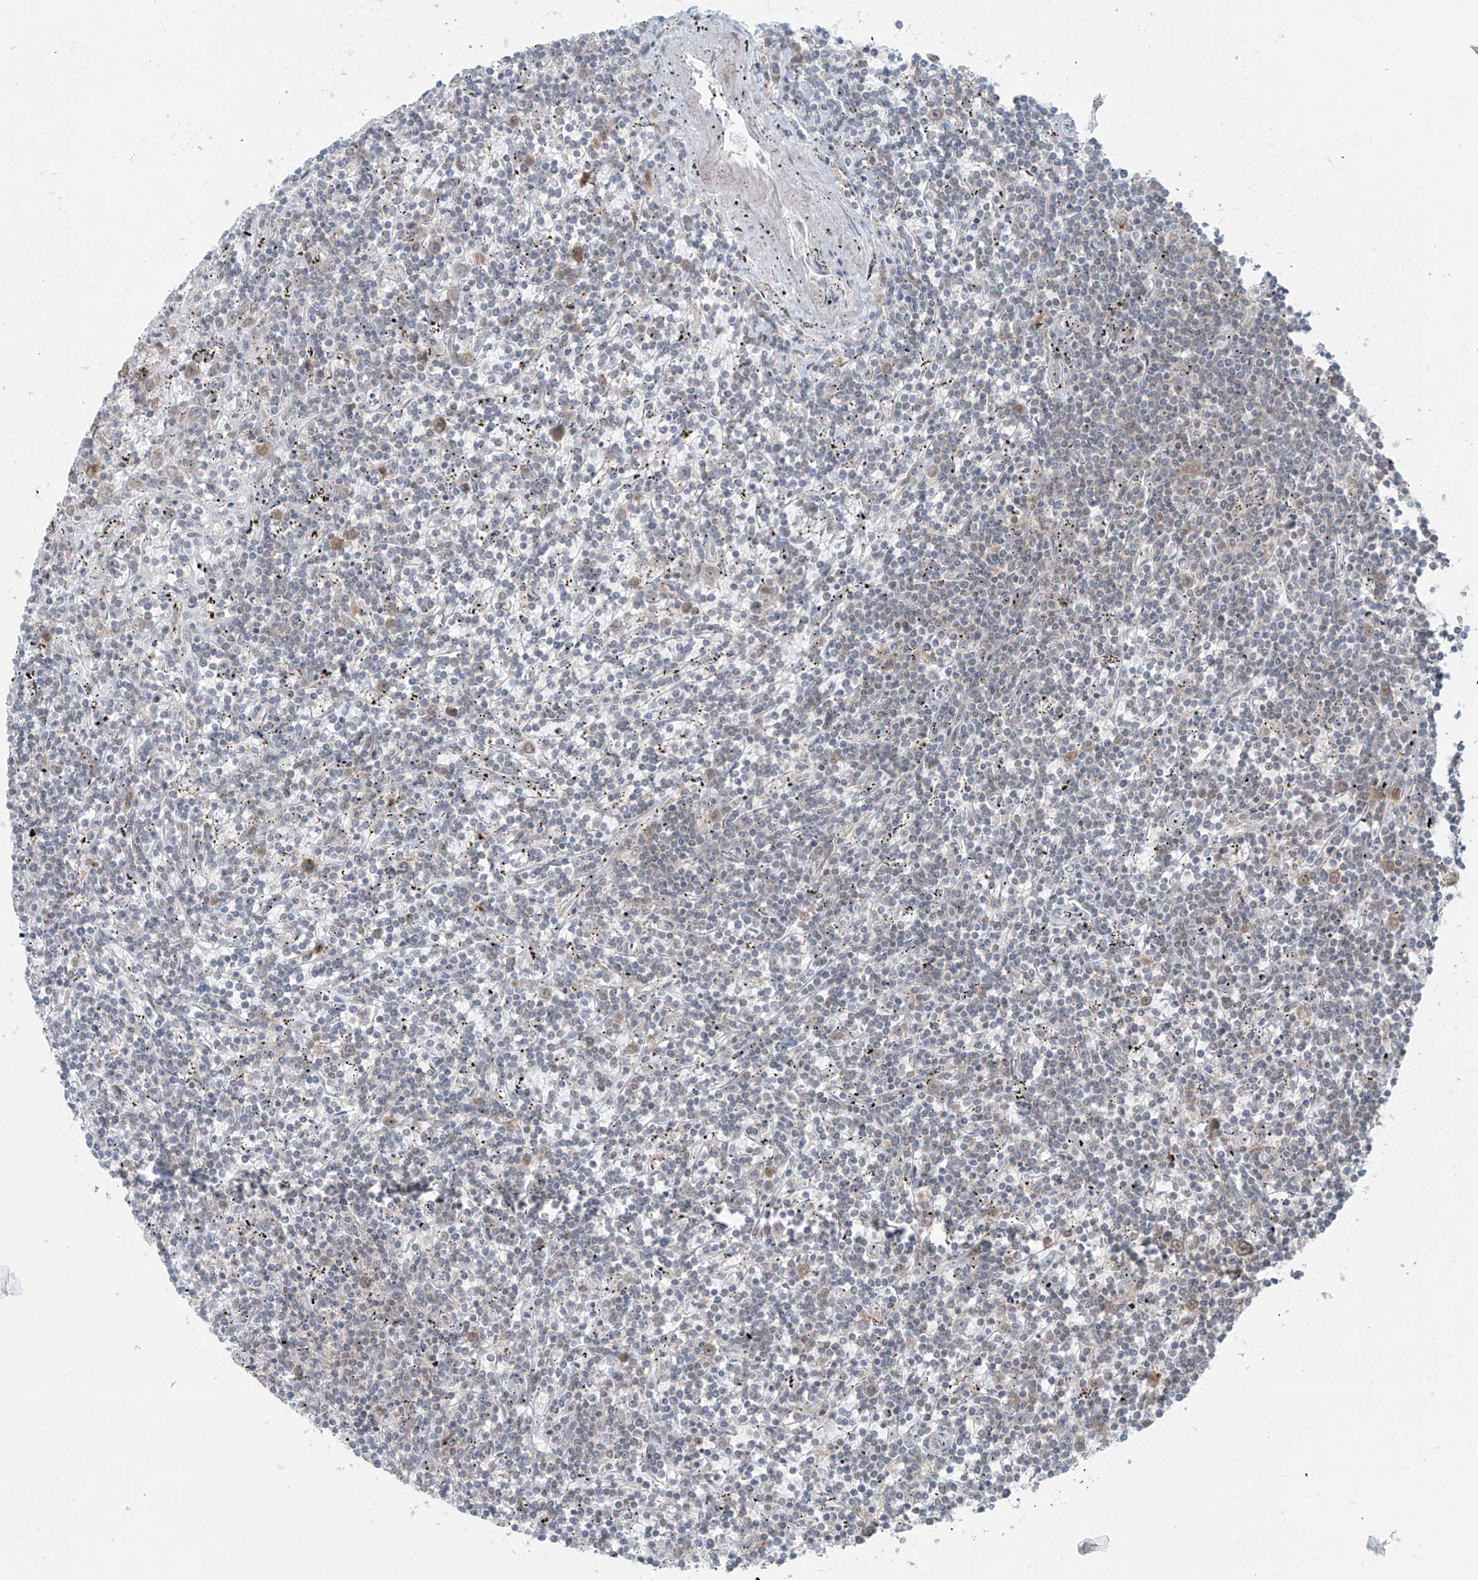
{"staining": {"intensity": "negative", "quantity": "none", "location": "none"}, "tissue": "lymphoma", "cell_type": "Tumor cells", "image_type": "cancer", "snomed": [{"axis": "morphology", "description": "Malignant lymphoma, non-Hodgkin's type, Low grade"}, {"axis": "topography", "description": "Spleen"}], "caption": "Malignant lymphoma, non-Hodgkin's type (low-grade) was stained to show a protein in brown. There is no significant staining in tumor cells.", "gene": "PPAT", "patient": {"sex": "male", "age": 76}}